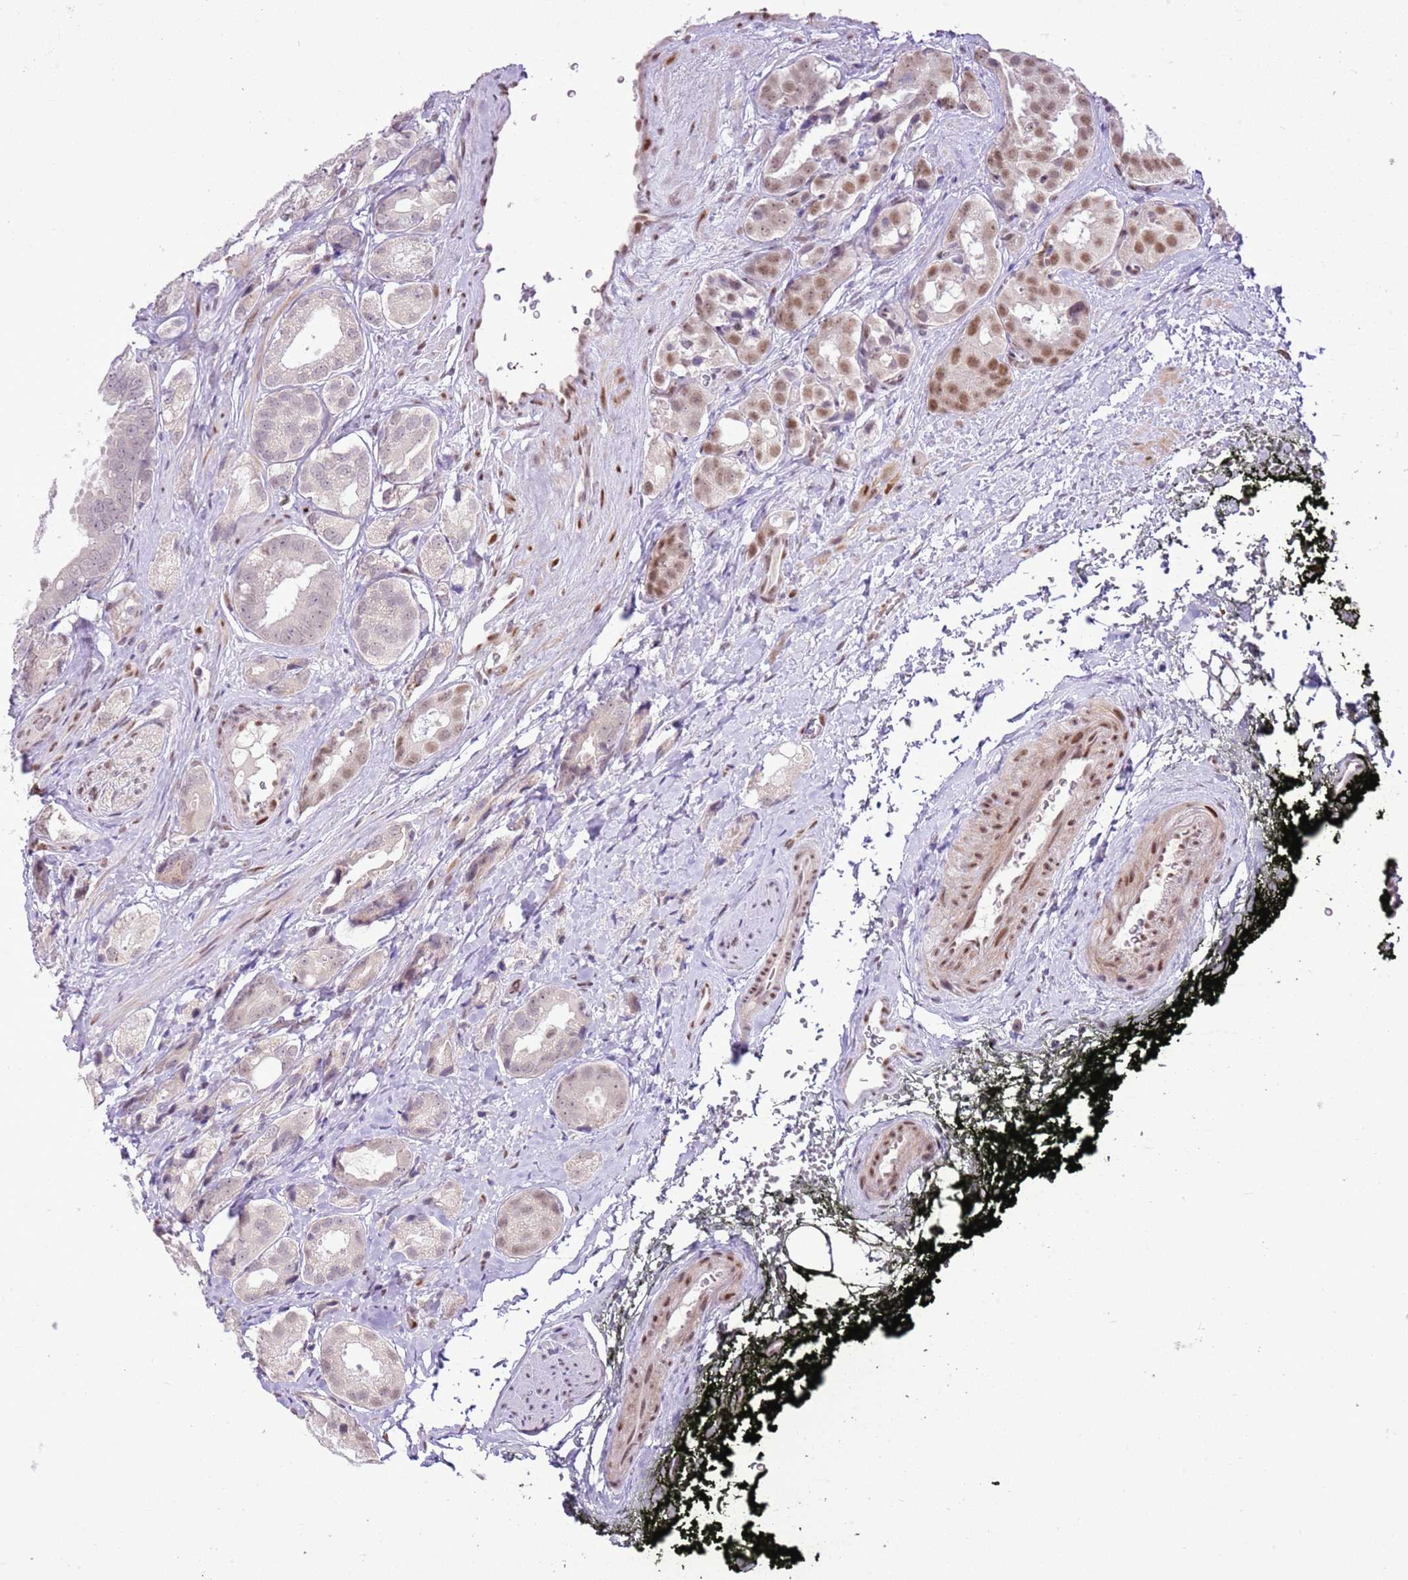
{"staining": {"intensity": "moderate", "quantity": "<25%", "location": "nuclear"}, "tissue": "prostate cancer", "cell_type": "Tumor cells", "image_type": "cancer", "snomed": [{"axis": "morphology", "description": "Adenocarcinoma, High grade"}, {"axis": "topography", "description": "Prostate"}], "caption": "Prostate cancer stained with DAB (3,3'-diaminobenzidine) IHC shows low levels of moderate nuclear staining in about <25% of tumor cells.", "gene": "NACC2", "patient": {"sex": "male", "age": 71}}